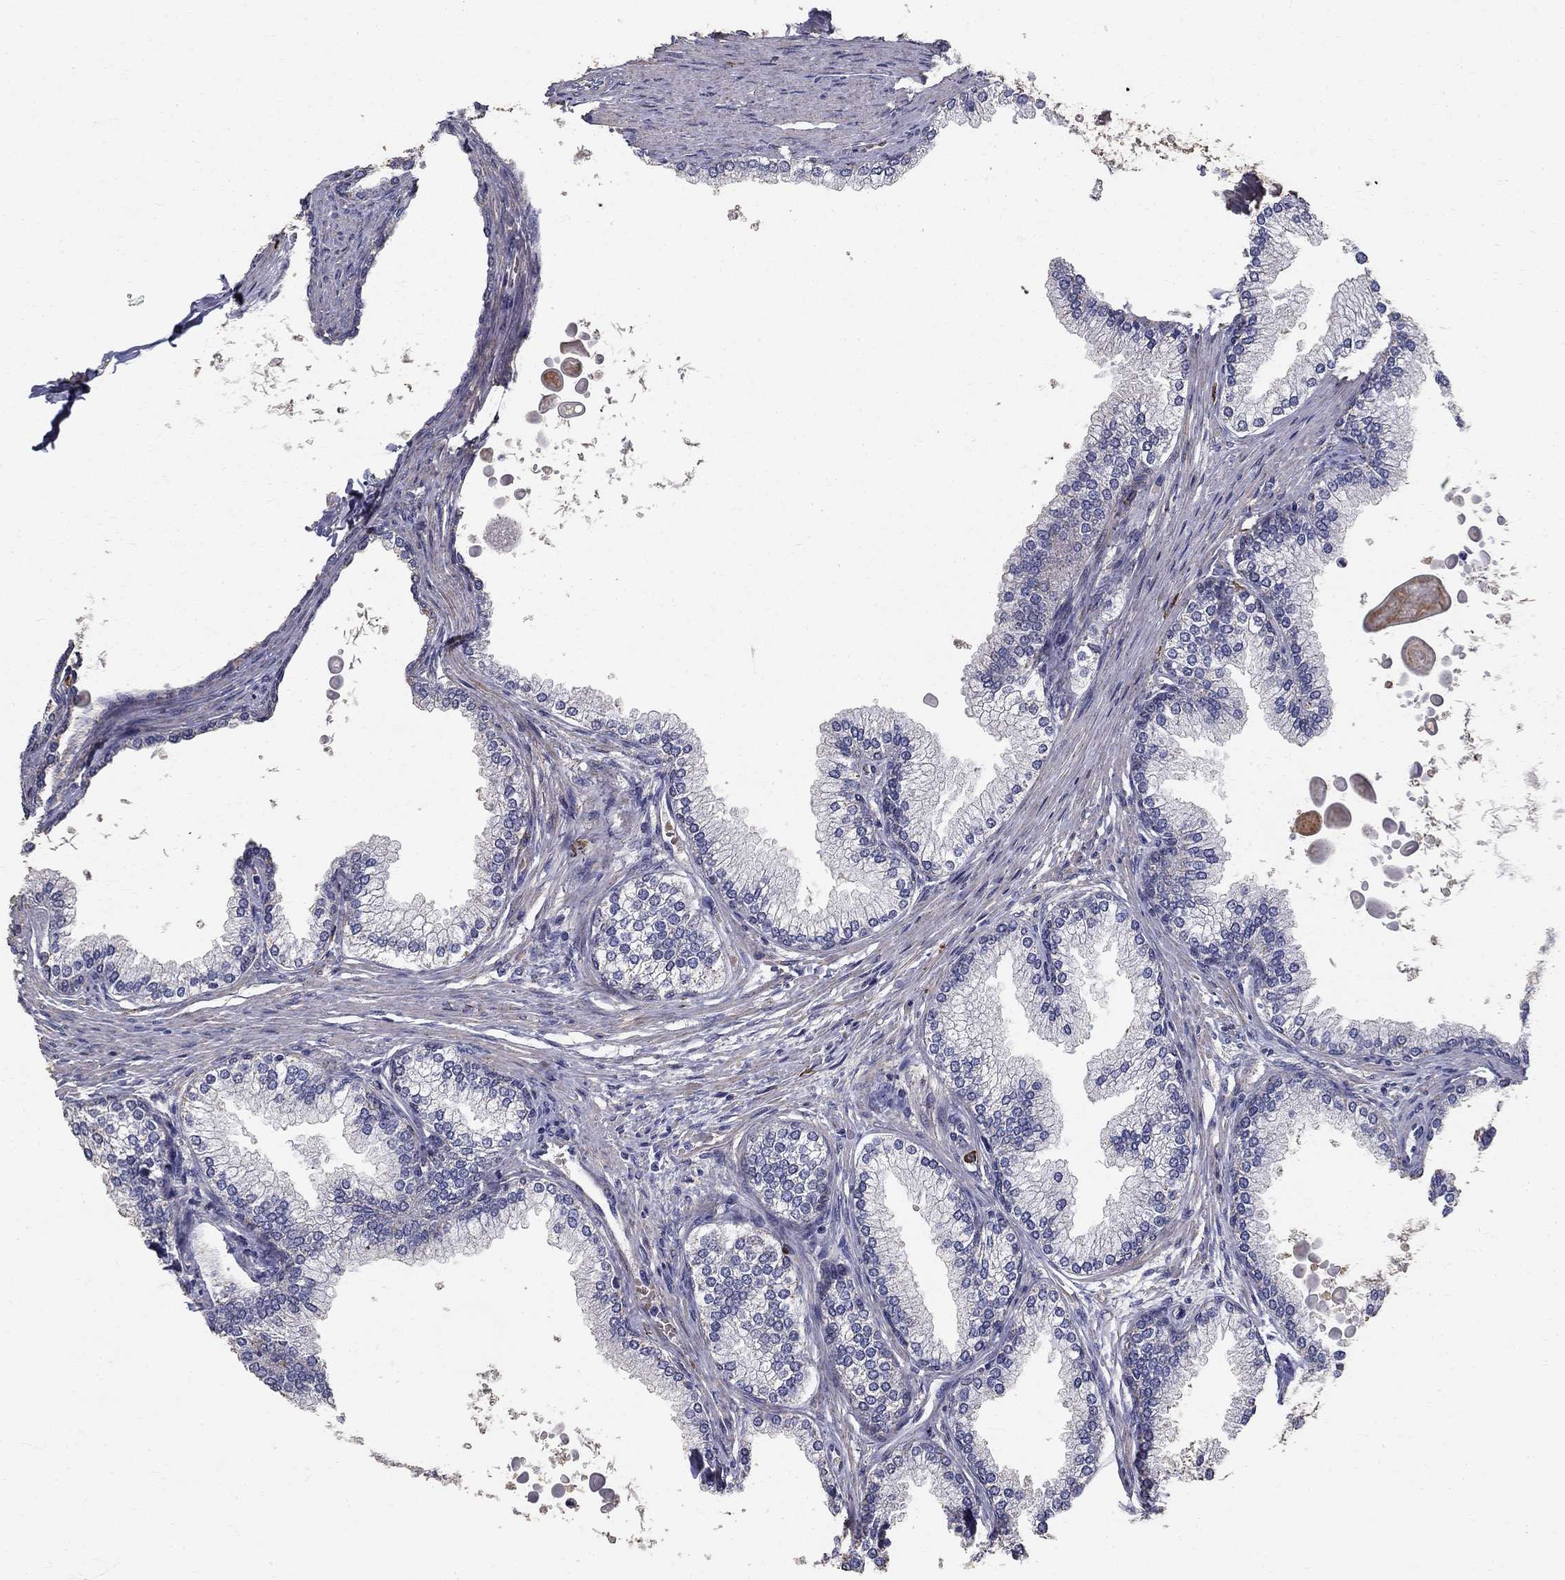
{"staining": {"intensity": "negative", "quantity": "none", "location": "none"}, "tissue": "prostate", "cell_type": "Glandular cells", "image_type": "normal", "snomed": [{"axis": "morphology", "description": "Normal tissue, NOS"}, {"axis": "topography", "description": "Prostate"}], "caption": "The photomicrograph shows no significant expression in glandular cells of prostate. The staining was performed using DAB to visualize the protein expression in brown, while the nuclei were stained in blue with hematoxylin (Magnification: 20x).", "gene": "MPP2", "patient": {"sex": "male", "age": 72}}